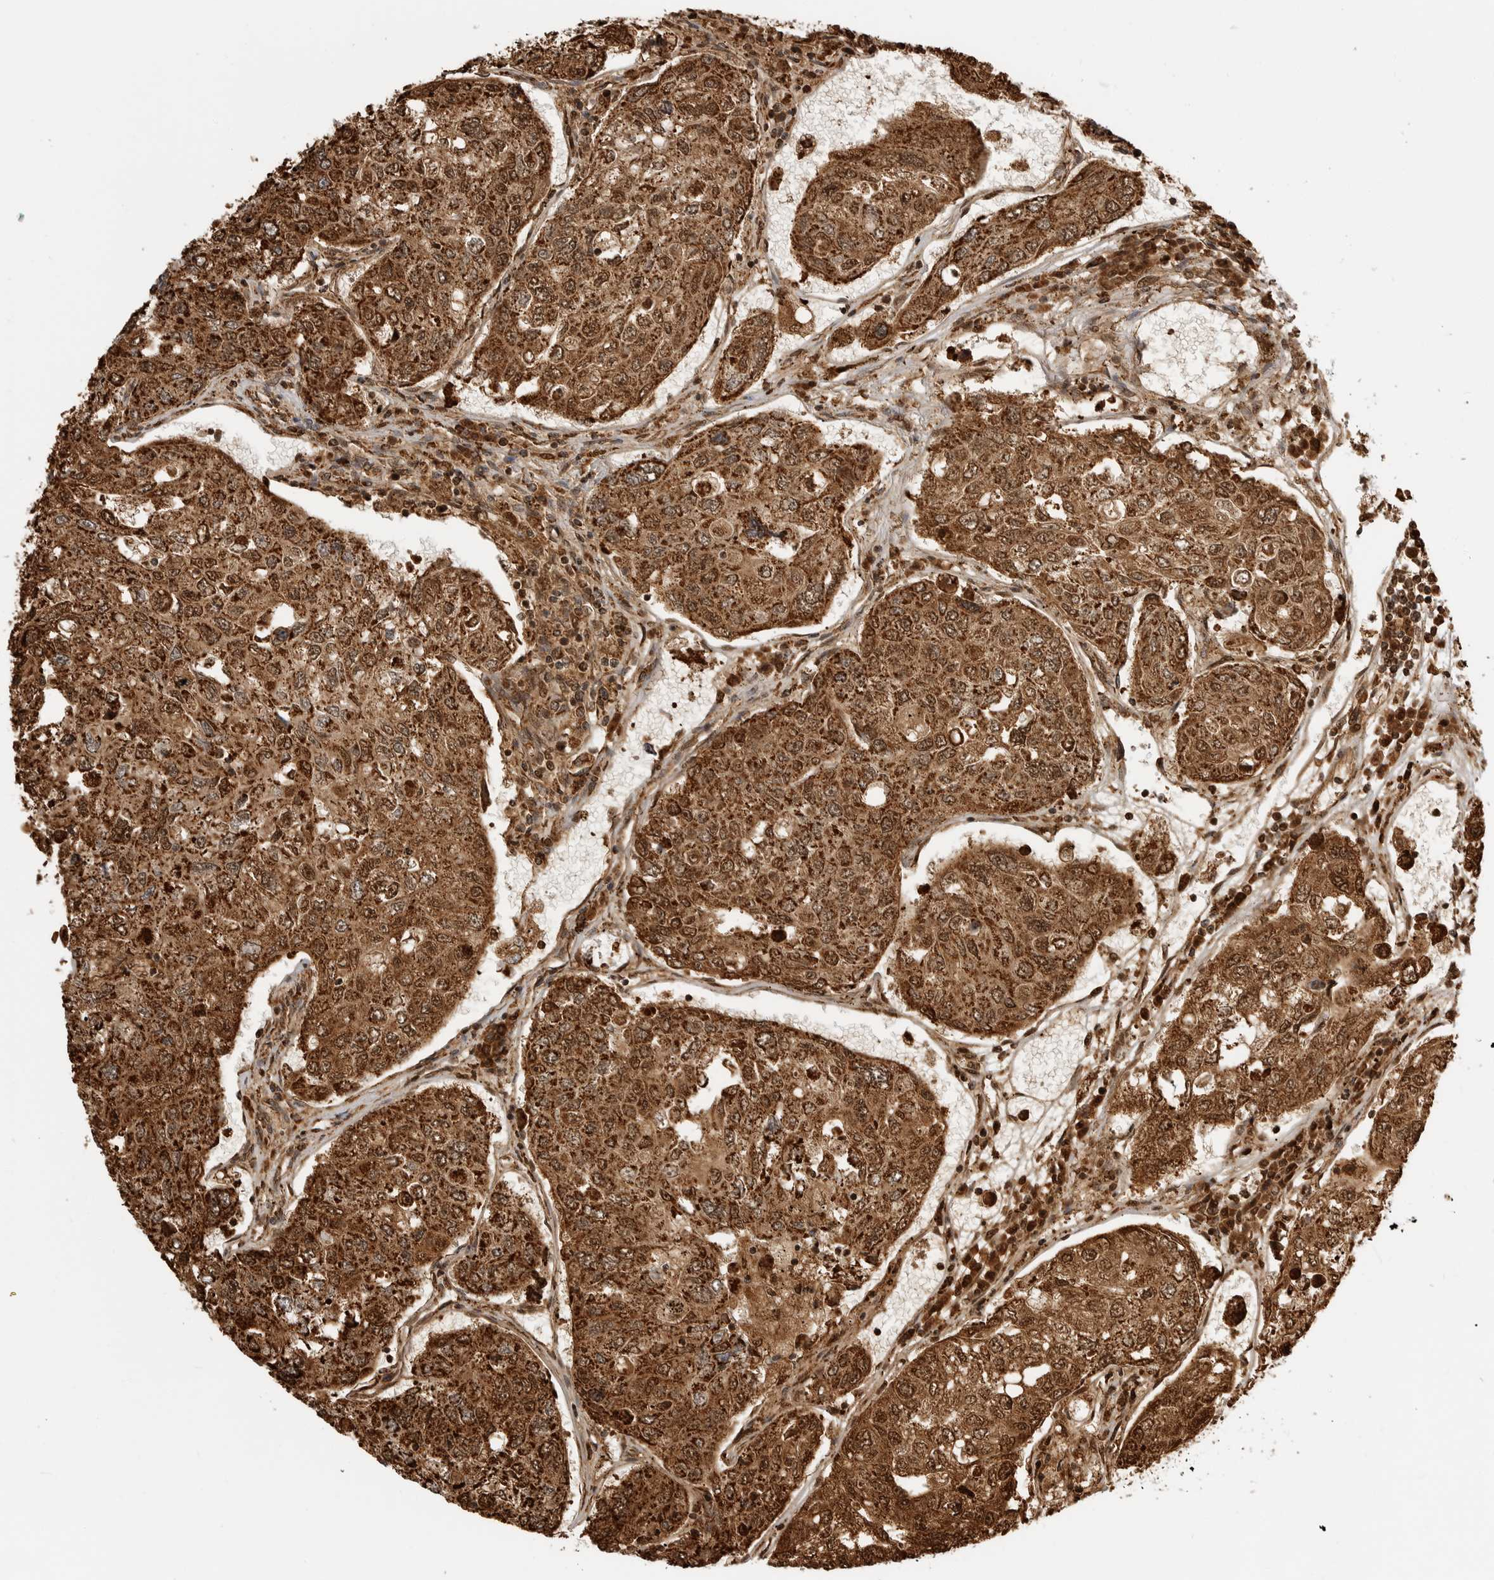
{"staining": {"intensity": "strong", "quantity": ">75%", "location": "cytoplasmic/membranous,nuclear"}, "tissue": "urothelial cancer", "cell_type": "Tumor cells", "image_type": "cancer", "snomed": [{"axis": "morphology", "description": "Urothelial carcinoma, High grade"}, {"axis": "topography", "description": "Lymph node"}, {"axis": "topography", "description": "Urinary bladder"}], "caption": "Protein analysis of urothelial cancer tissue reveals strong cytoplasmic/membranous and nuclear expression in about >75% of tumor cells.", "gene": "BMP2K", "patient": {"sex": "male", "age": 51}}